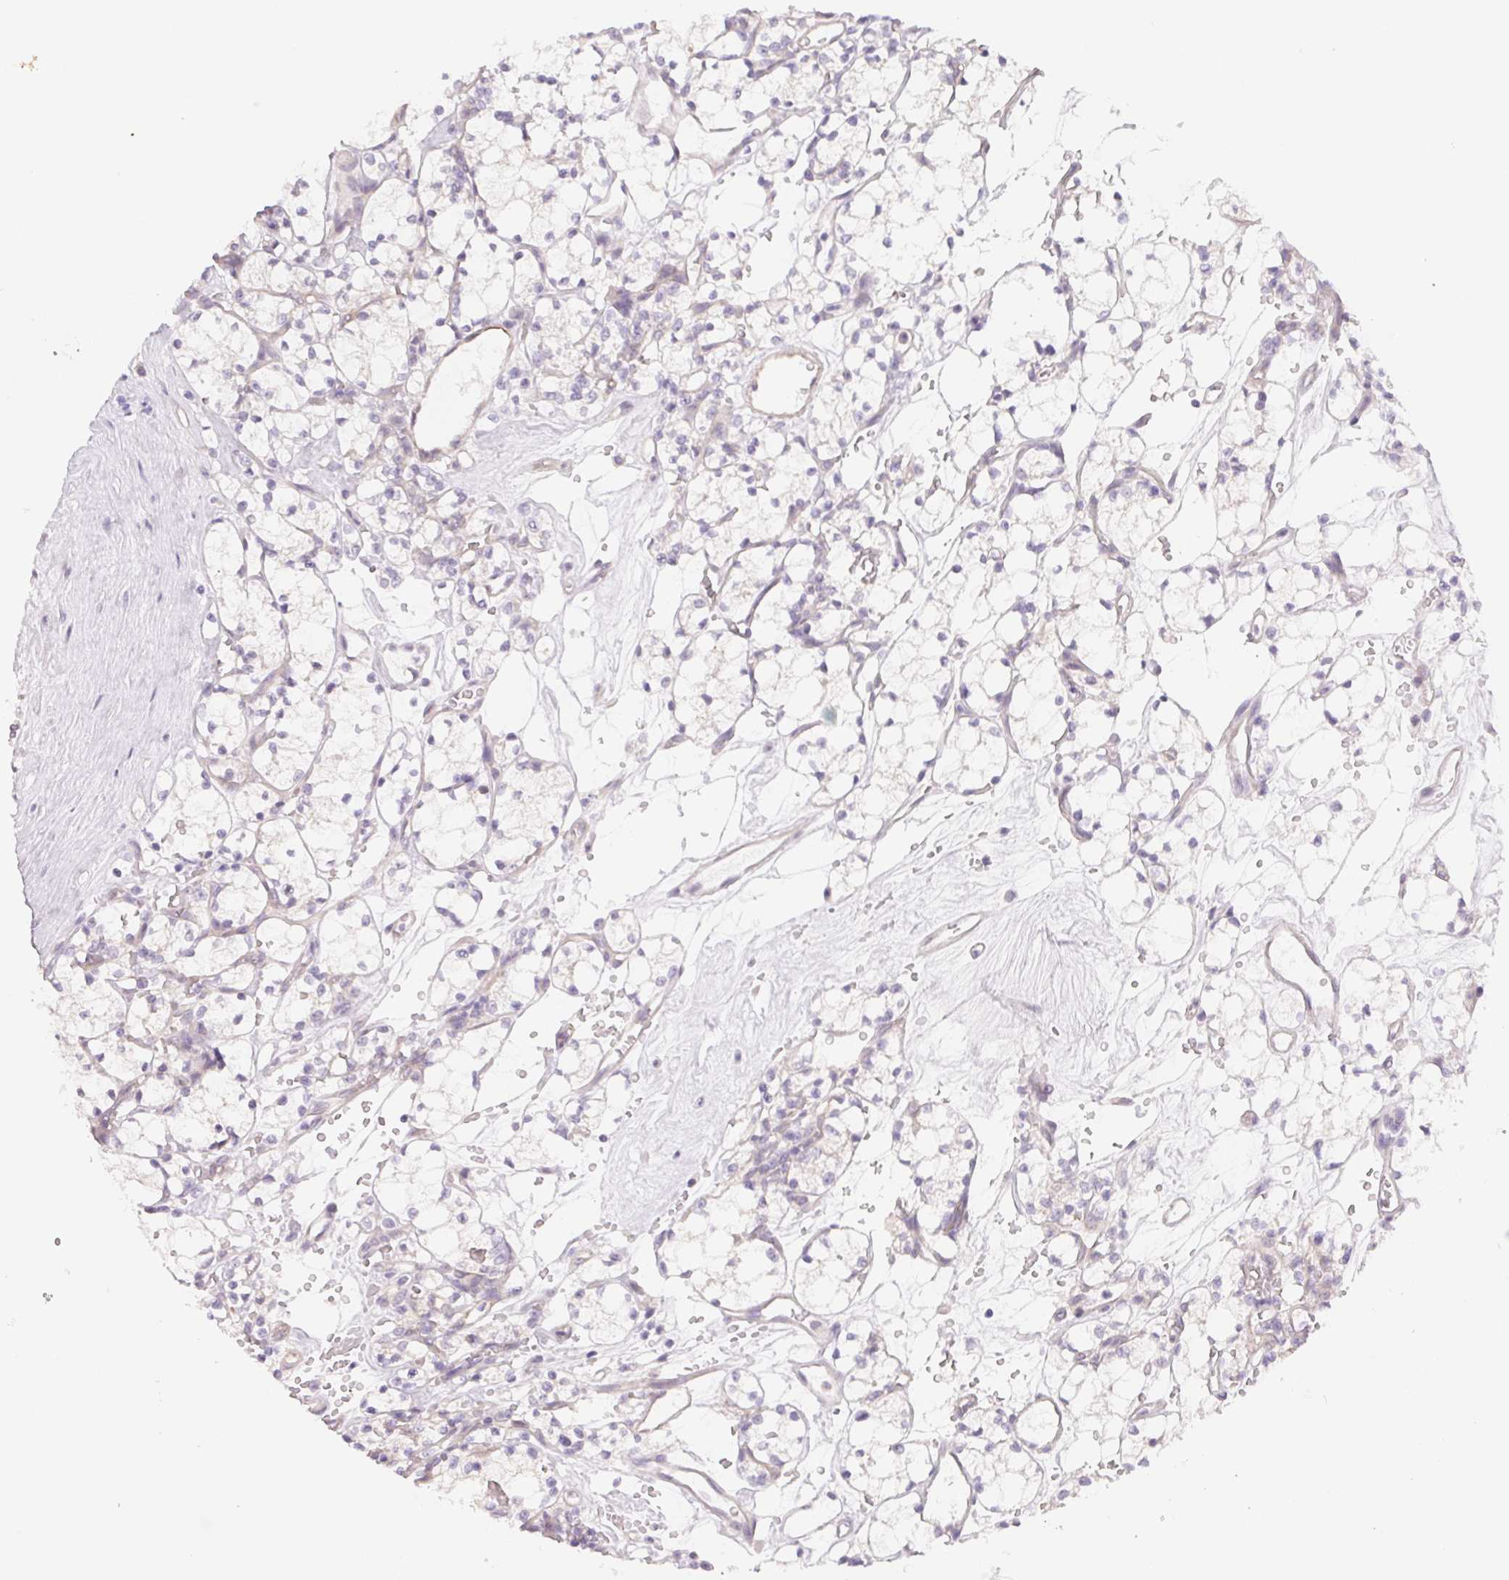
{"staining": {"intensity": "negative", "quantity": "none", "location": "none"}, "tissue": "renal cancer", "cell_type": "Tumor cells", "image_type": "cancer", "snomed": [{"axis": "morphology", "description": "Adenocarcinoma, NOS"}, {"axis": "topography", "description": "Kidney"}], "caption": "There is no significant staining in tumor cells of renal adenocarcinoma.", "gene": "CTNND2", "patient": {"sex": "female", "age": 69}}